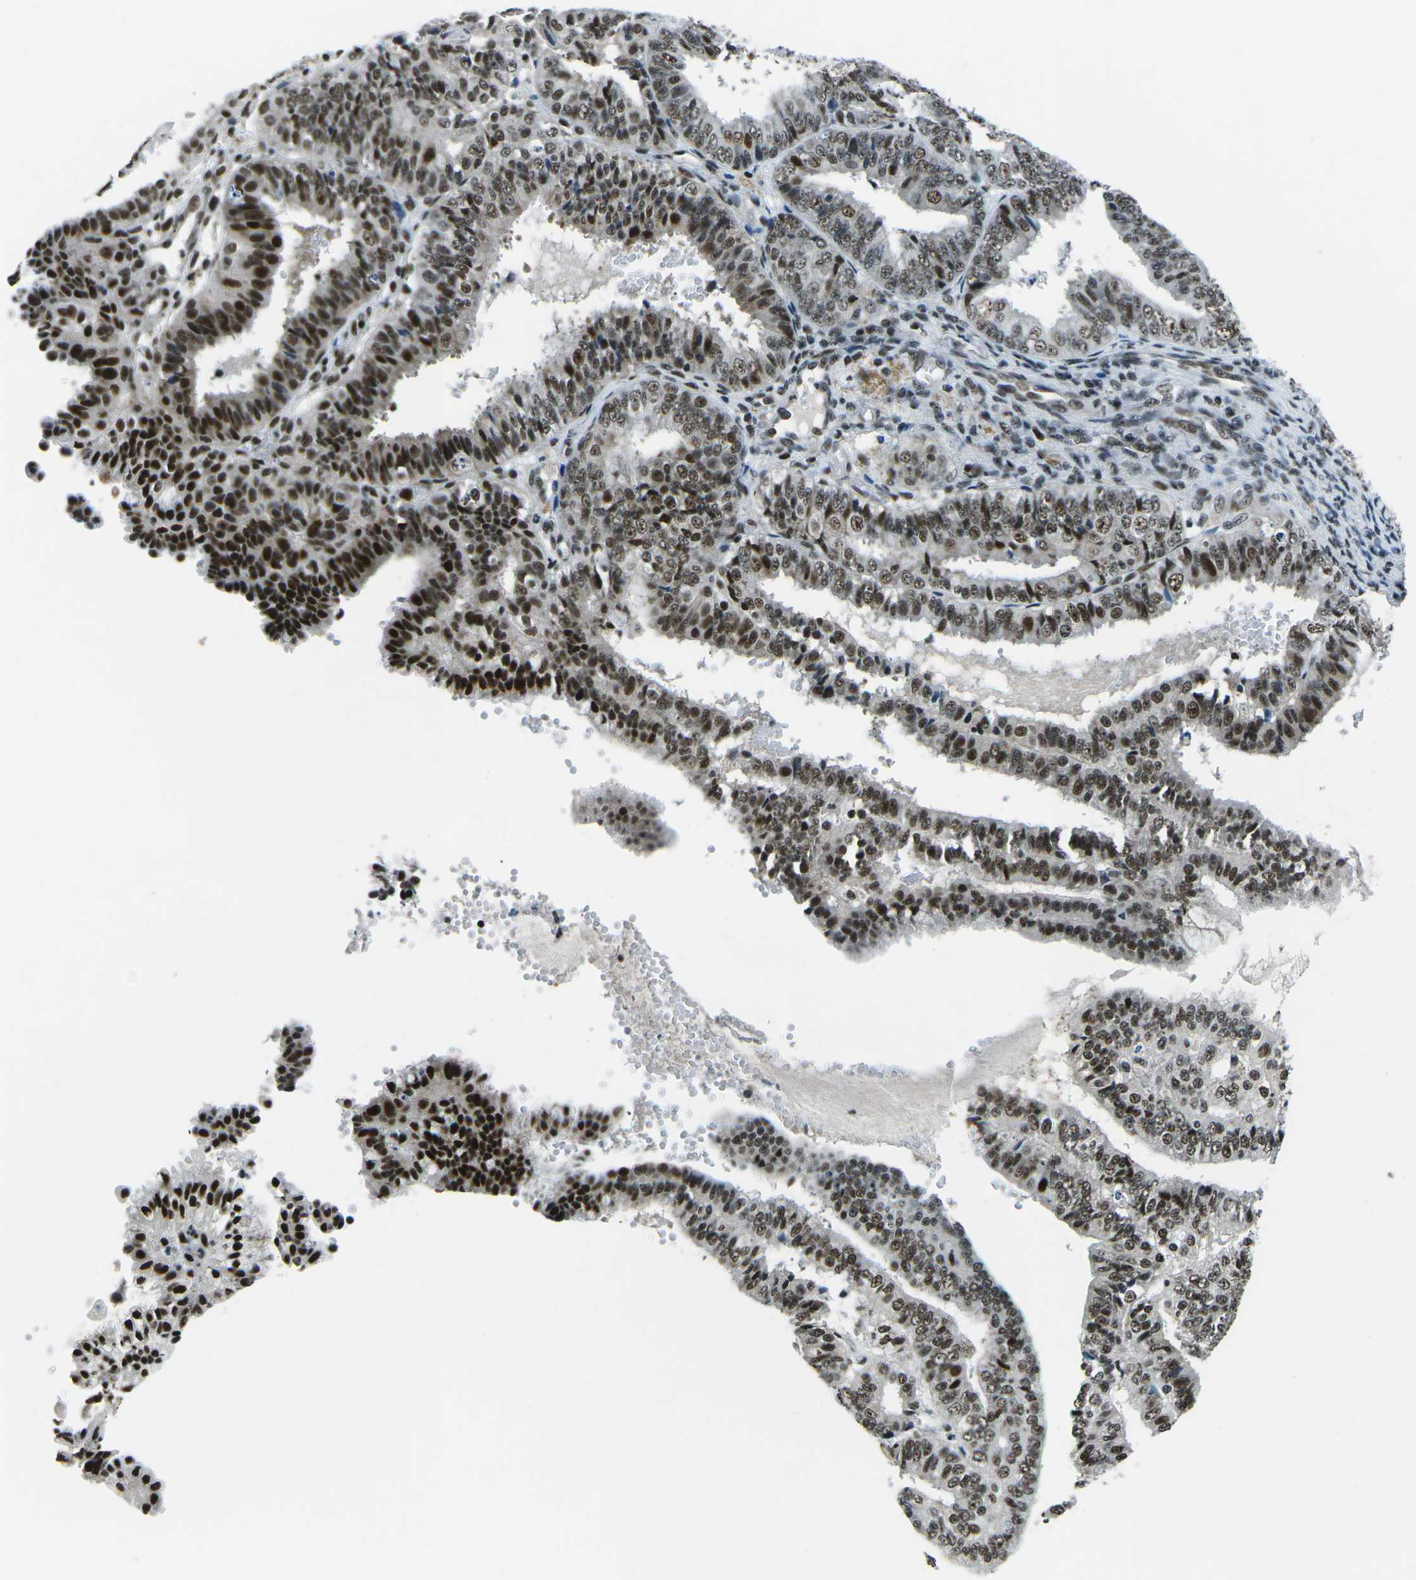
{"staining": {"intensity": "strong", "quantity": ">75%", "location": "nuclear"}, "tissue": "endometrial cancer", "cell_type": "Tumor cells", "image_type": "cancer", "snomed": [{"axis": "morphology", "description": "Adenocarcinoma, NOS"}, {"axis": "topography", "description": "Endometrium"}], "caption": "The image reveals a brown stain indicating the presence of a protein in the nuclear of tumor cells in adenocarcinoma (endometrial). The protein of interest is stained brown, and the nuclei are stained in blue (DAB IHC with brightfield microscopy, high magnification).", "gene": "RBL2", "patient": {"sex": "female", "age": 63}}